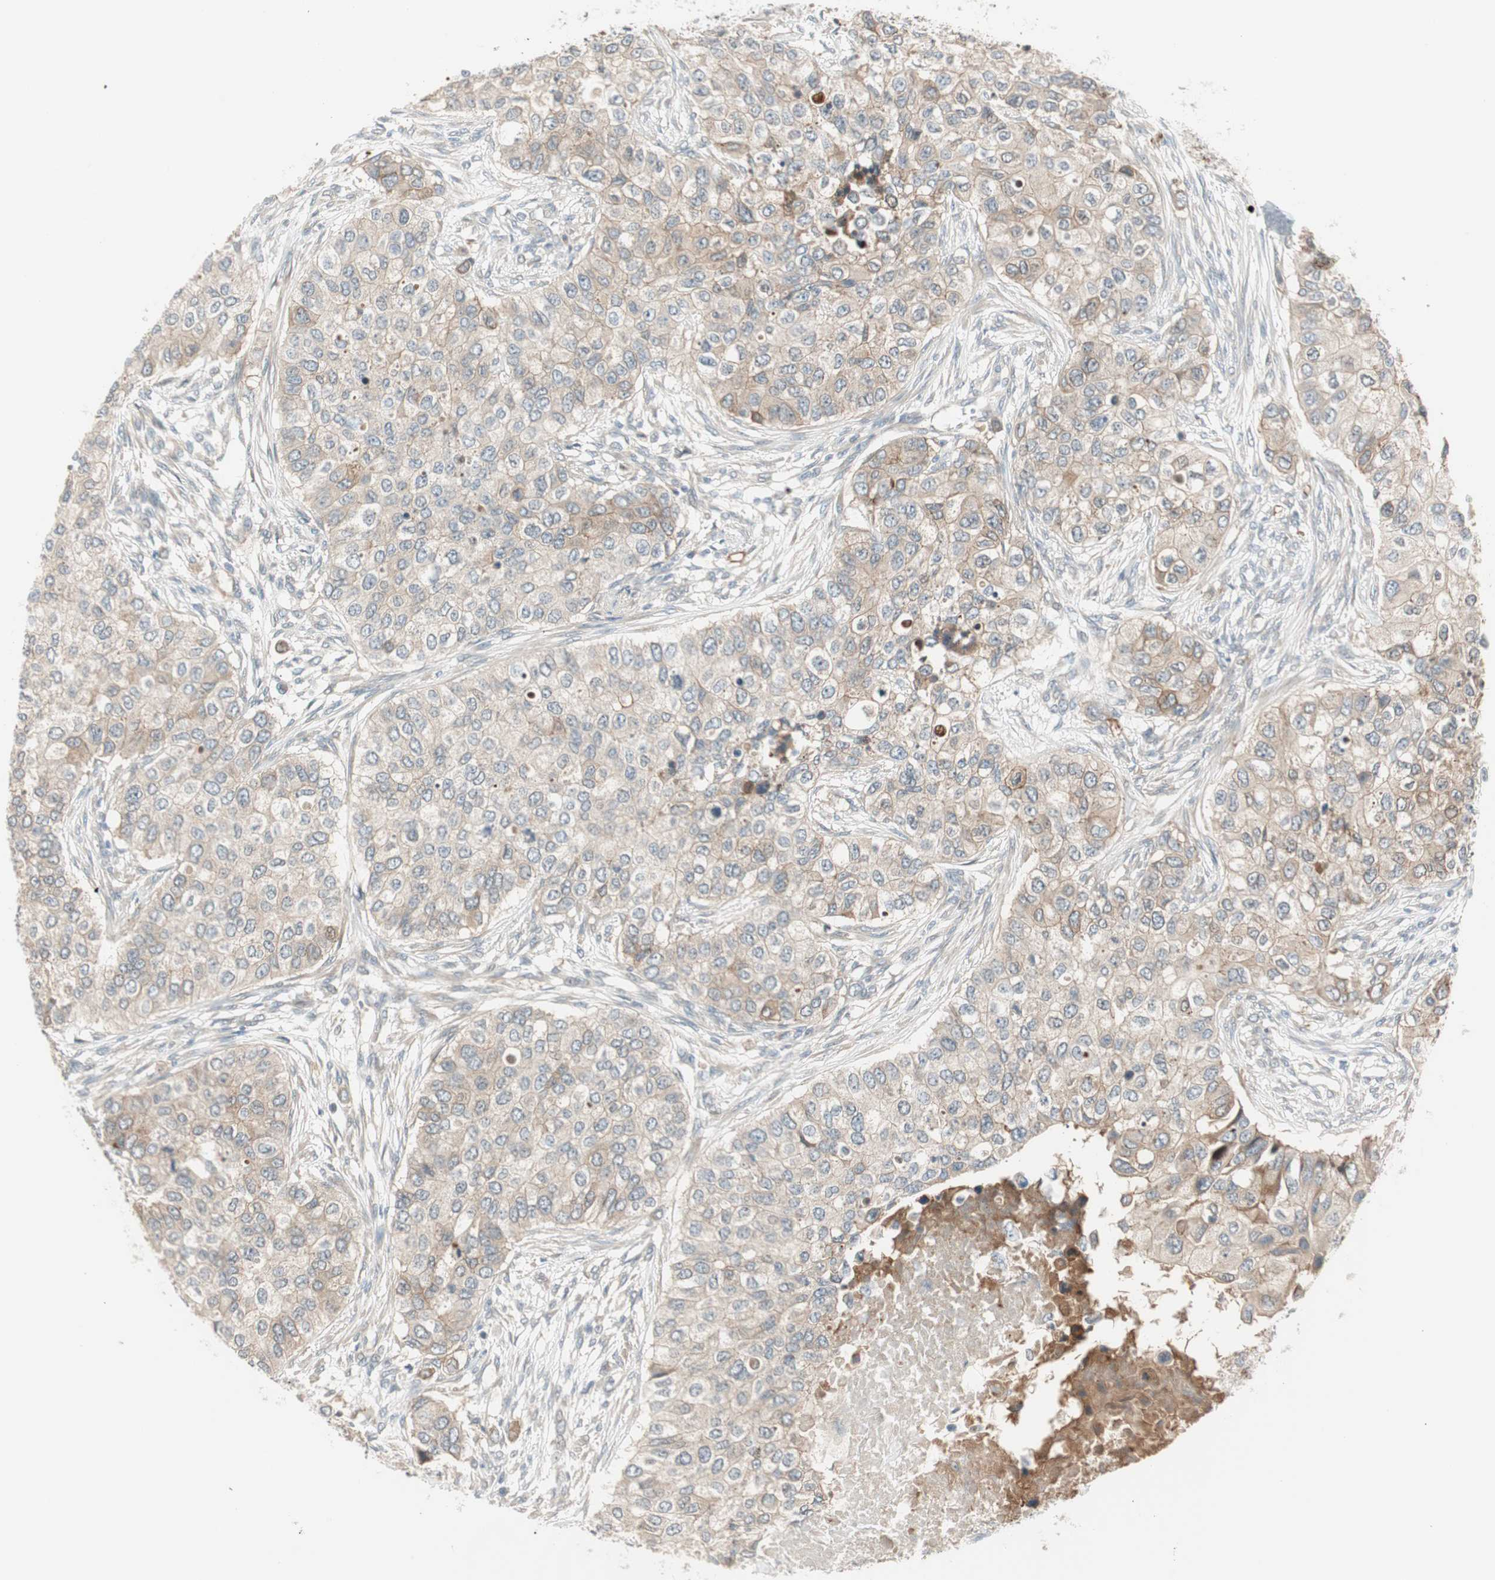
{"staining": {"intensity": "weak", "quantity": ">75%", "location": "cytoplasmic/membranous"}, "tissue": "breast cancer", "cell_type": "Tumor cells", "image_type": "cancer", "snomed": [{"axis": "morphology", "description": "Normal tissue, NOS"}, {"axis": "morphology", "description": "Duct carcinoma"}, {"axis": "topography", "description": "Breast"}], "caption": "Breast cancer (infiltrating ductal carcinoma) tissue reveals weak cytoplasmic/membranous expression in about >75% of tumor cells, visualized by immunohistochemistry. (IHC, brightfield microscopy, high magnification).", "gene": "CGRRF1", "patient": {"sex": "female", "age": 49}}